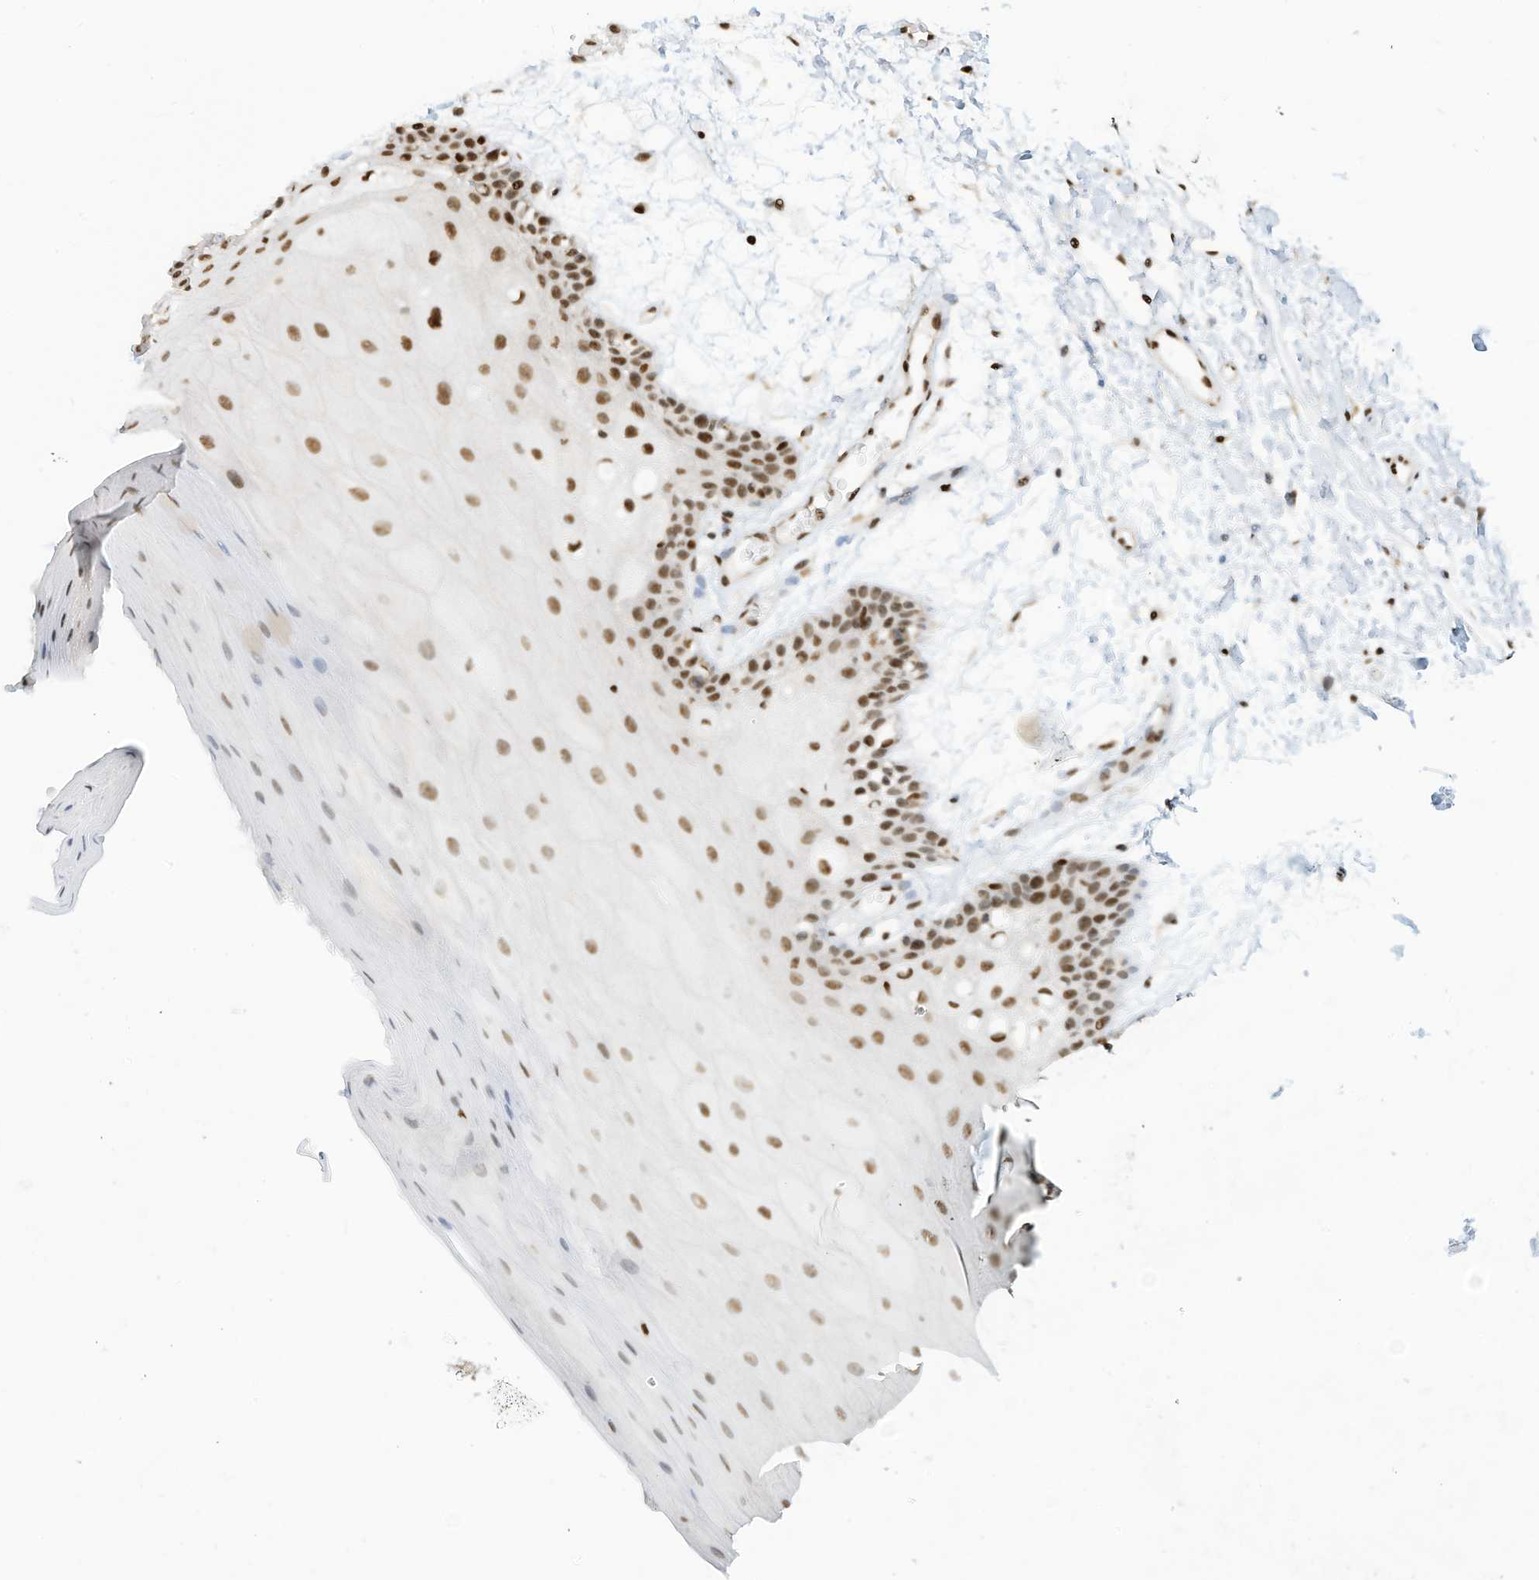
{"staining": {"intensity": "moderate", "quantity": "25%-75%", "location": "nuclear"}, "tissue": "oral mucosa", "cell_type": "Squamous epithelial cells", "image_type": "normal", "snomed": [{"axis": "morphology", "description": "Normal tissue, NOS"}, {"axis": "topography", "description": "Skeletal muscle"}, {"axis": "topography", "description": "Oral tissue"}, {"axis": "topography", "description": "Salivary gland"}, {"axis": "topography", "description": "Peripheral nerve tissue"}], "caption": "Immunohistochemical staining of unremarkable oral mucosa displays moderate nuclear protein staining in about 25%-75% of squamous epithelial cells.", "gene": "SAMD15", "patient": {"sex": "male", "age": 54}}